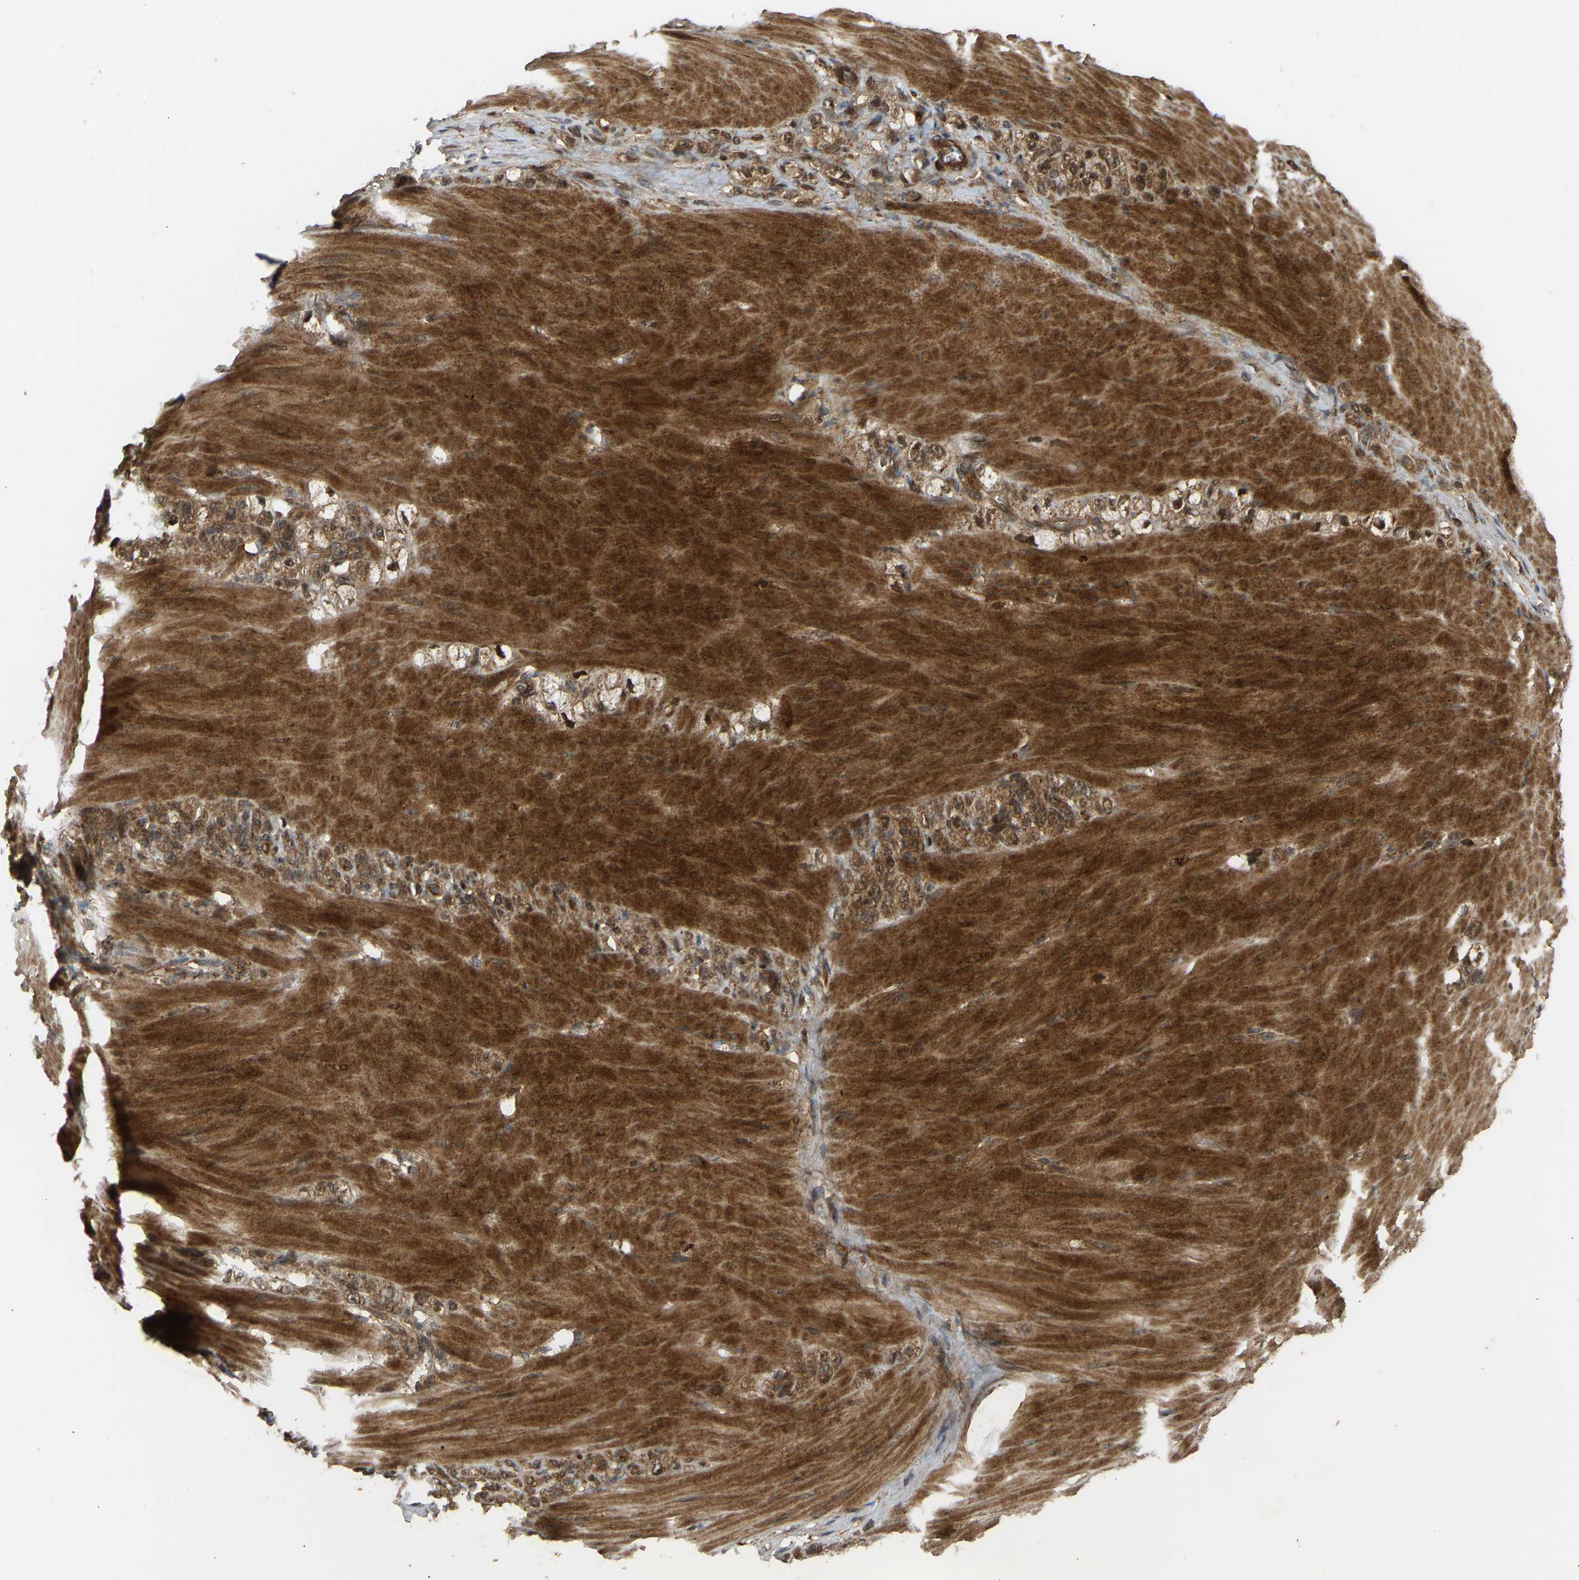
{"staining": {"intensity": "moderate", "quantity": ">75%", "location": "cytoplasmic/membranous"}, "tissue": "stomach cancer", "cell_type": "Tumor cells", "image_type": "cancer", "snomed": [{"axis": "morphology", "description": "Normal tissue, NOS"}, {"axis": "morphology", "description": "Adenocarcinoma, NOS"}, {"axis": "topography", "description": "Stomach"}], "caption": "Immunohistochemical staining of human stomach cancer (adenocarcinoma) demonstrates medium levels of moderate cytoplasmic/membranous staining in approximately >75% of tumor cells.", "gene": "GOPC", "patient": {"sex": "male", "age": 82}}